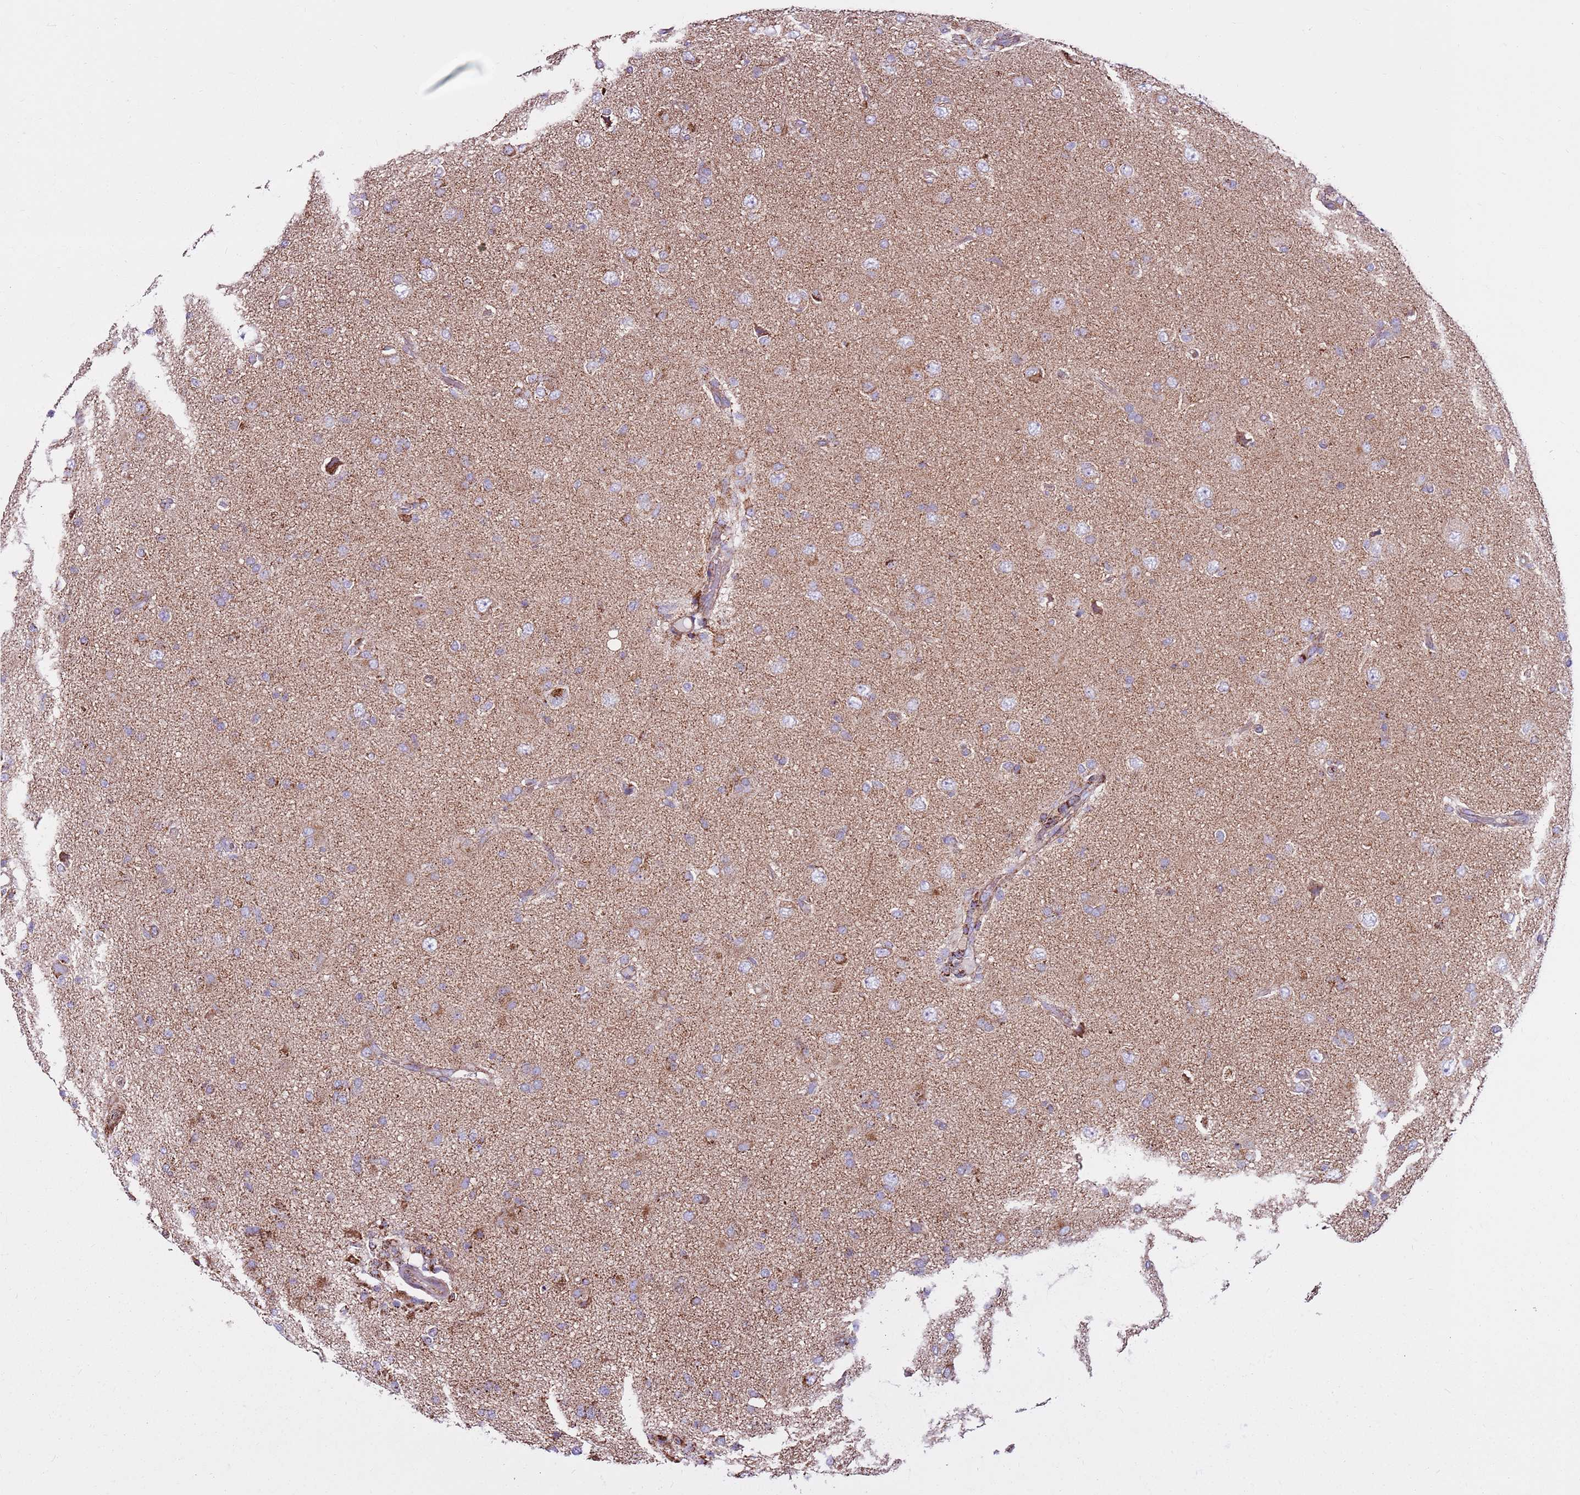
{"staining": {"intensity": "strong", "quantity": "<25%", "location": "cytoplasmic/membranous"}, "tissue": "glioma", "cell_type": "Tumor cells", "image_type": "cancer", "snomed": [{"axis": "morphology", "description": "Glioma, malignant, High grade"}, {"axis": "topography", "description": "Brain"}], "caption": "High-grade glioma (malignant) tissue exhibits strong cytoplasmic/membranous positivity in approximately <25% of tumor cells", "gene": "HECTD4", "patient": {"sex": "female", "age": 57}}